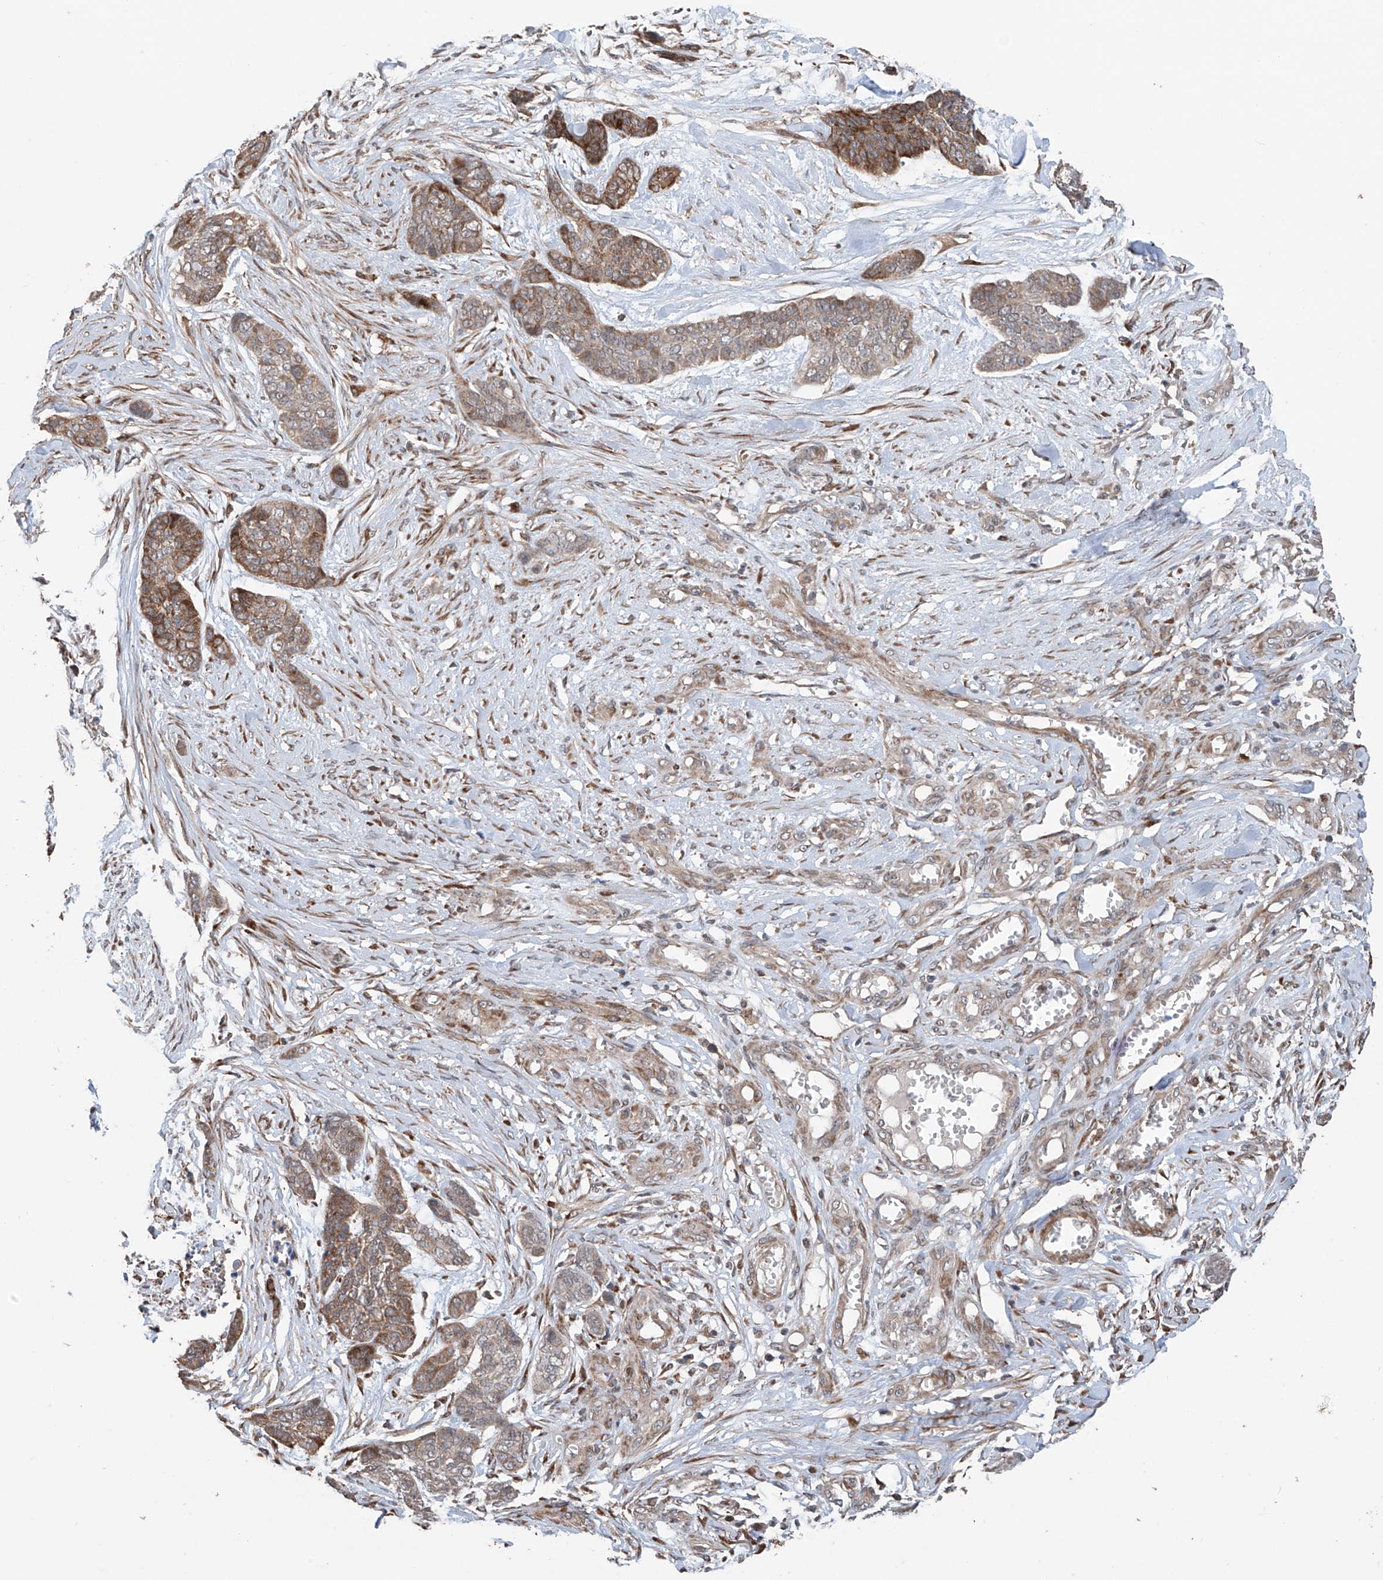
{"staining": {"intensity": "moderate", "quantity": ">75%", "location": "cytoplasmic/membranous"}, "tissue": "skin cancer", "cell_type": "Tumor cells", "image_type": "cancer", "snomed": [{"axis": "morphology", "description": "Basal cell carcinoma"}, {"axis": "topography", "description": "Skin"}], "caption": "Immunohistochemical staining of human skin cancer reveals moderate cytoplasmic/membranous protein positivity in about >75% of tumor cells. (brown staining indicates protein expression, while blue staining denotes nuclei).", "gene": "SAMD3", "patient": {"sex": "female", "age": 64}}